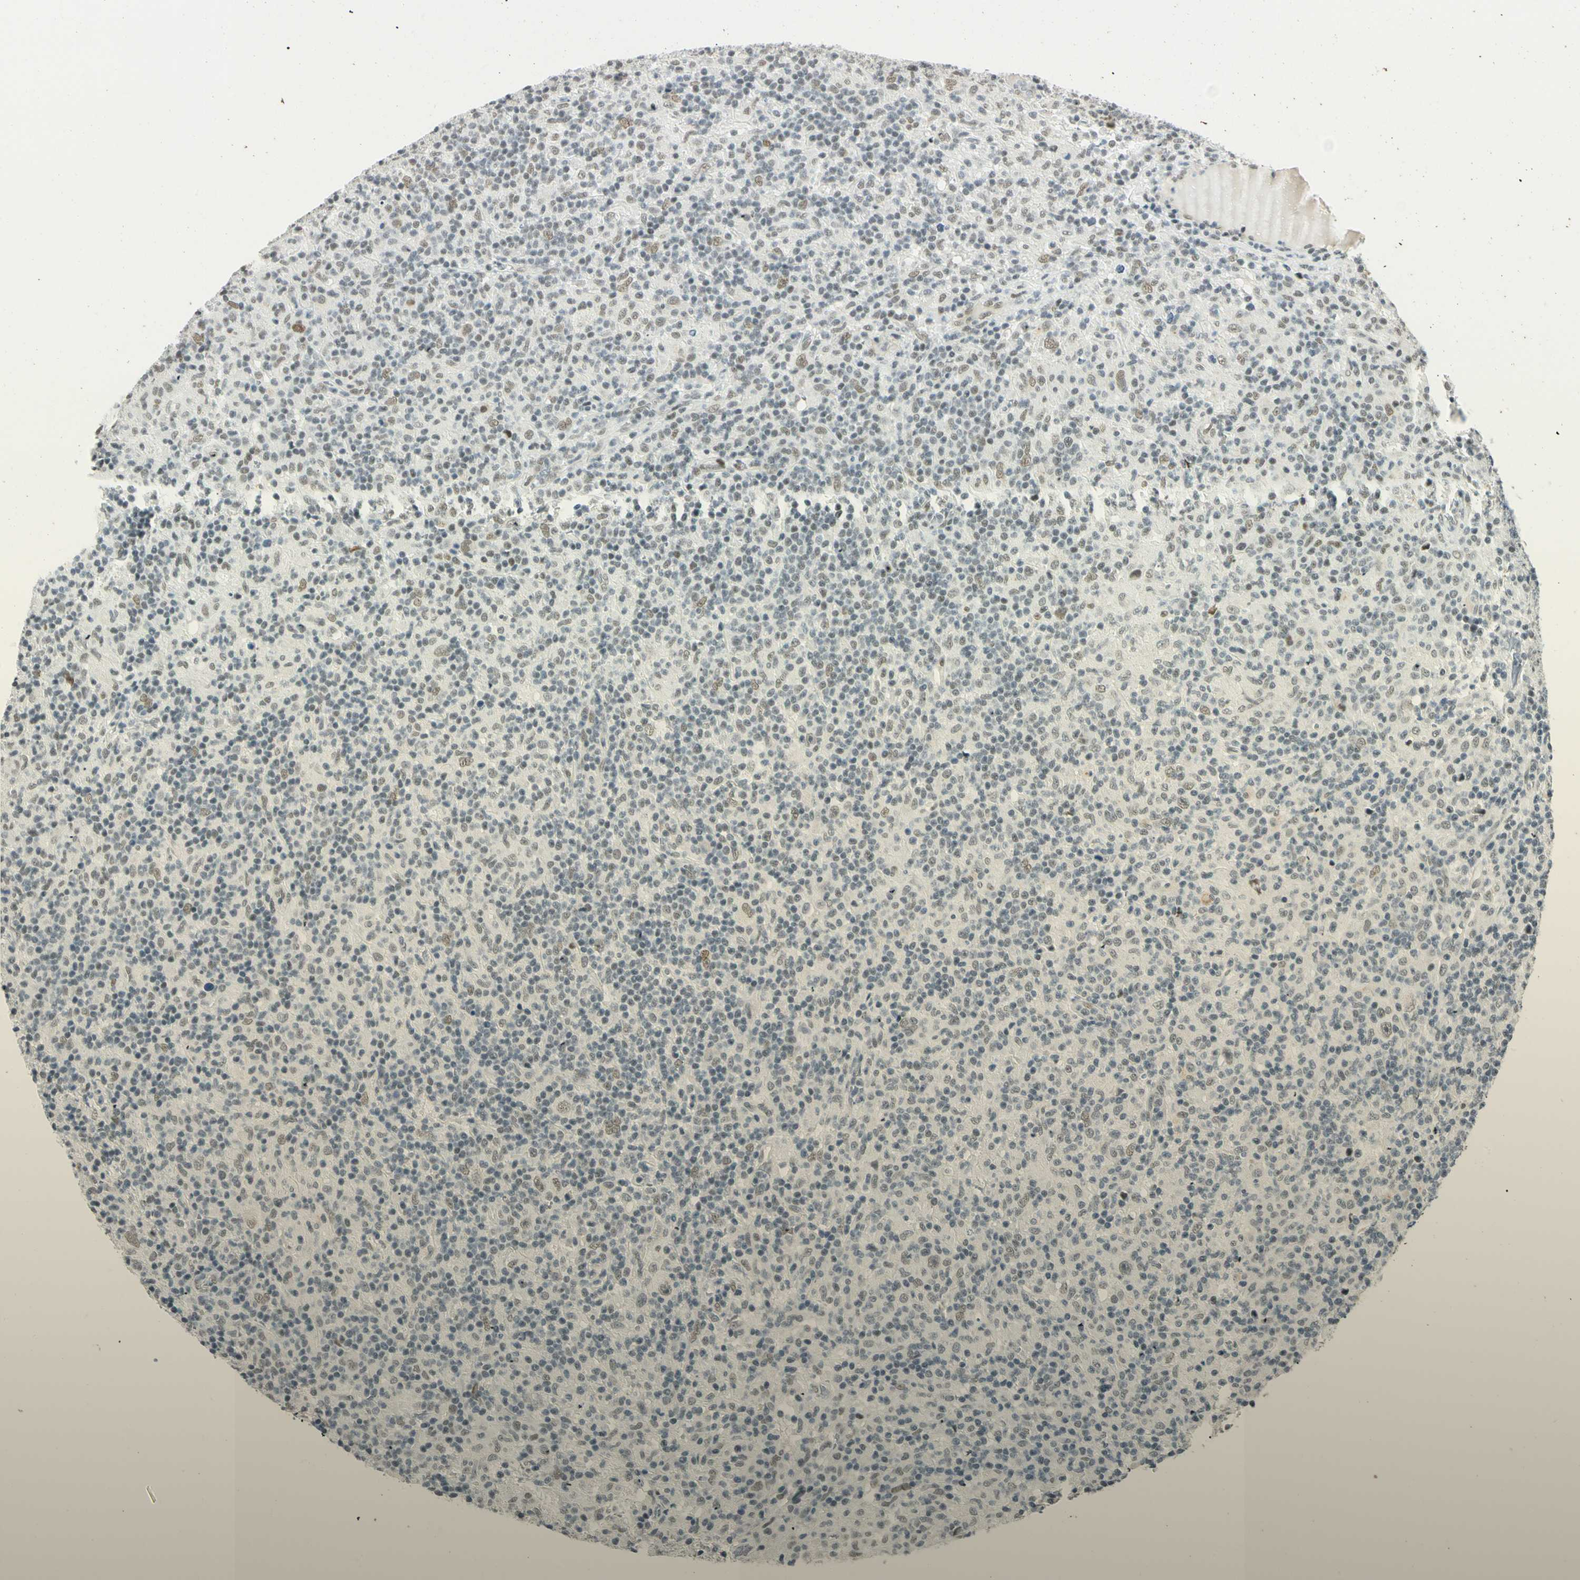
{"staining": {"intensity": "moderate", "quantity": ">75%", "location": "nuclear"}, "tissue": "lymphoma", "cell_type": "Tumor cells", "image_type": "cancer", "snomed": [{"axis": "morphology", "description": "Hodgkin's disease, NOS"}, {"axis": "topography", "description": "Lymph node"}], "caption": "Brown immunohistochemical staining in lymphoma shows moderate nuclear positivity in approximately >75% of tumor cells.", "gene": "NELFE", "patient": {"sex": "male", "age": 70}}